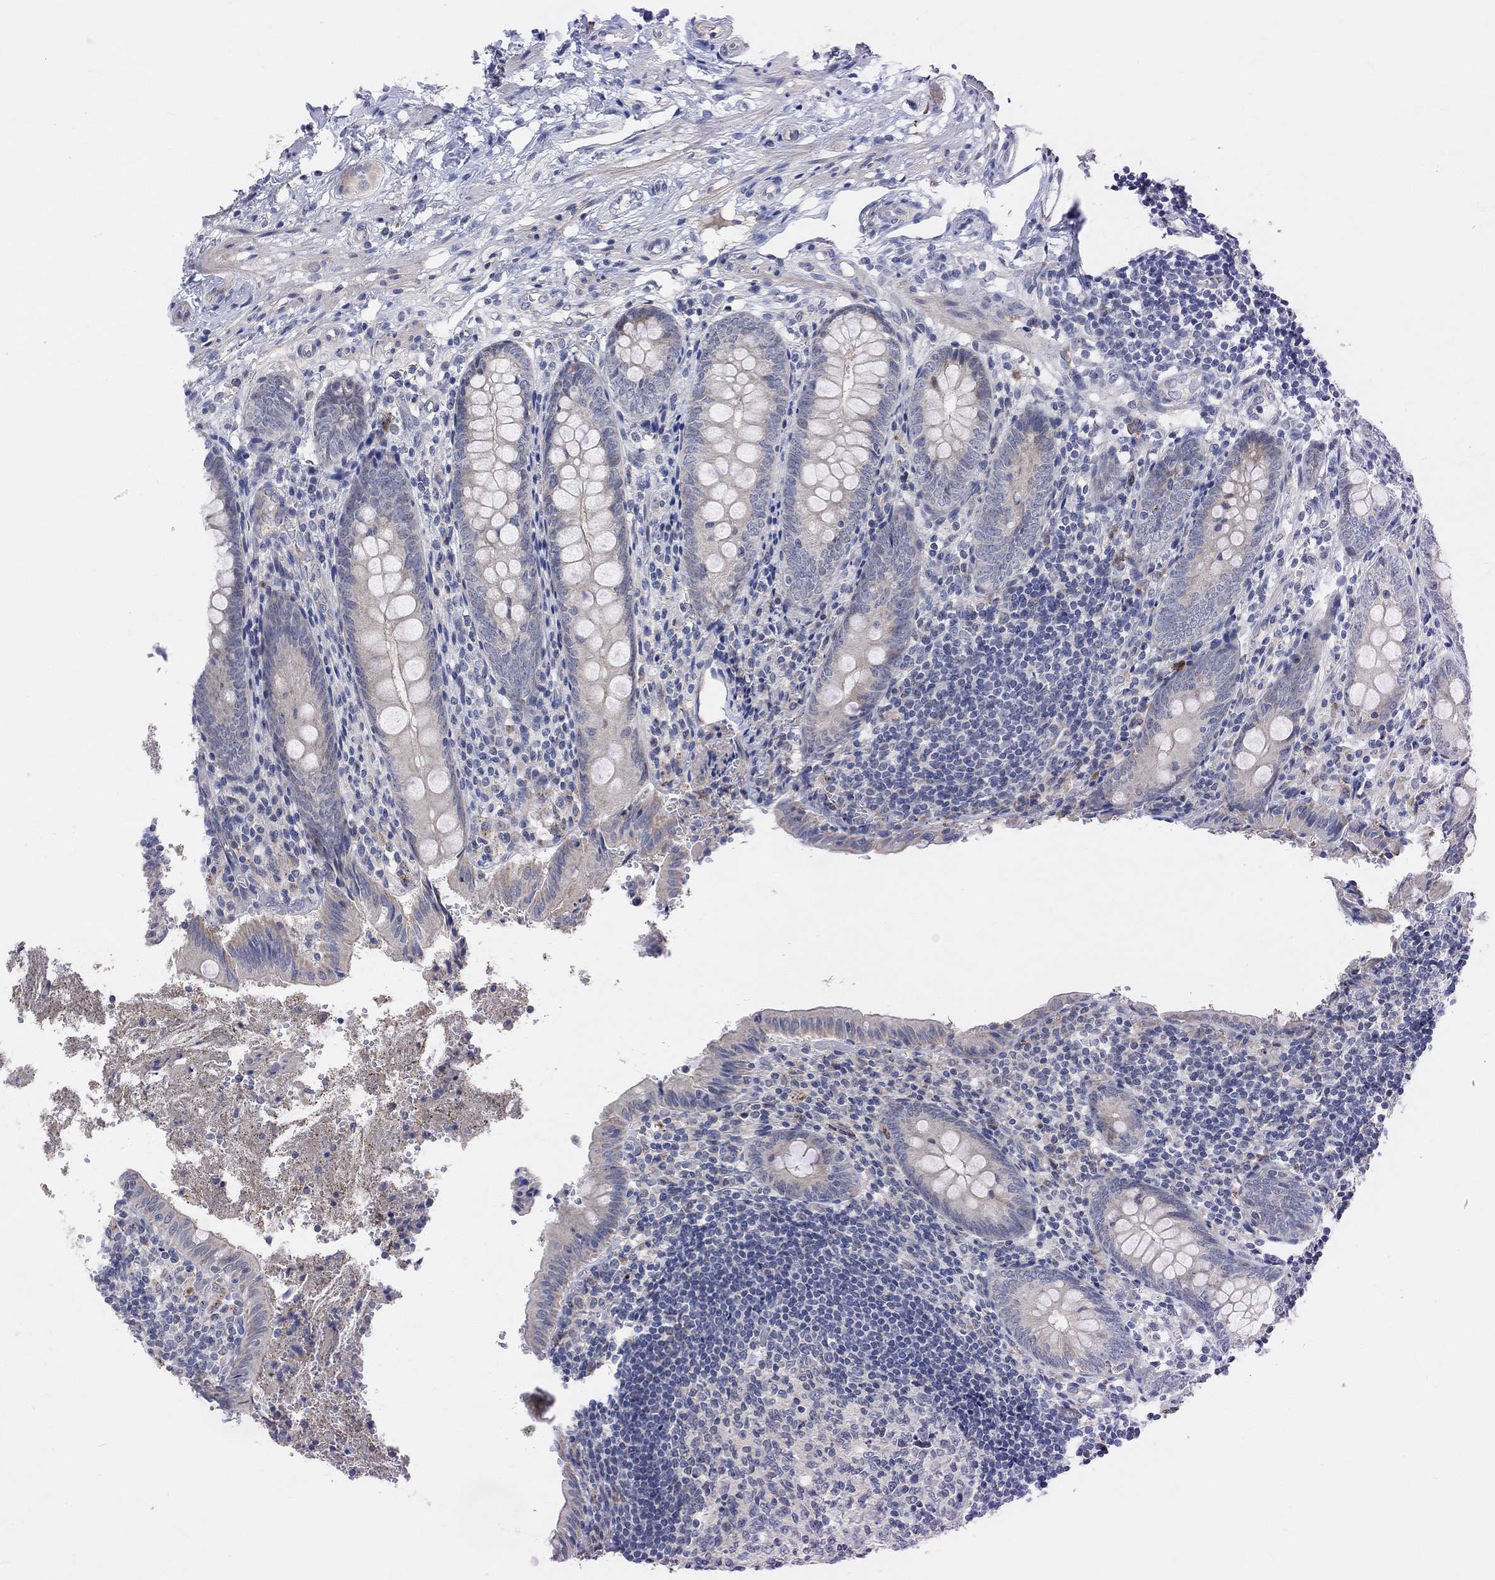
{"staining": {"intensity": "weak", "quantity": "25%-75%", "location": "cytoplasmic/membranous"}, "tissue": "appendix", "cell_type": "Glandular cells", "image_type": "normal", "snomed": [{"axis": "morphology", "description": "Normal tissue, NOS"}, {"axis": "topography", "description": "Appendix"}], "caption": "Protein analysis of benign appendix demonstrates weak cytoplasmic/membranous staining in about 25%-75% of glandular cells. The staining was performed using DAB, with brown indicating positive protein expression. Nuclei are stained blue with hematoxylin.", "gene": "HCRTR1", "patient": {"sex": "female", "age": 23}}